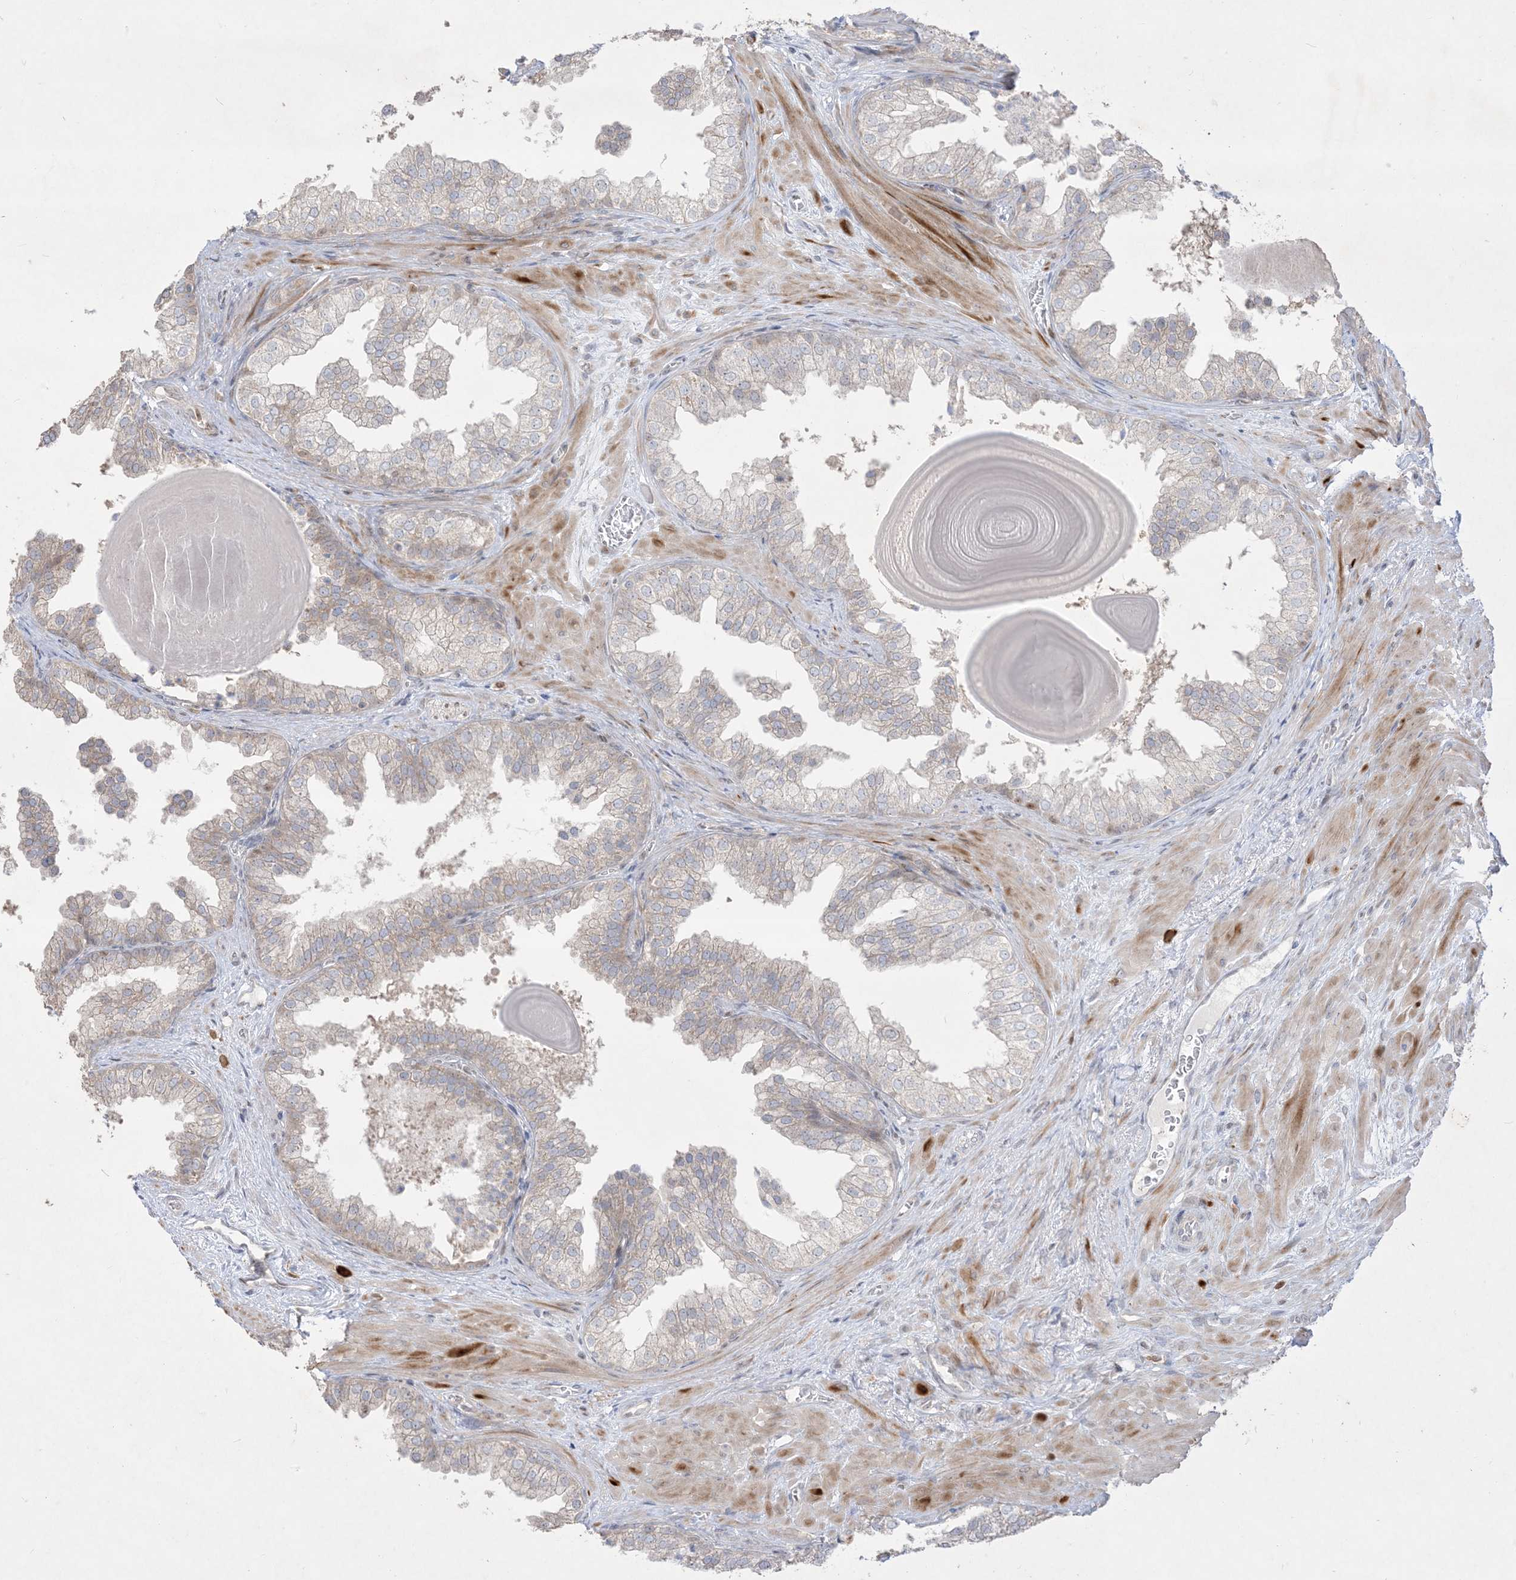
{"staining": {"intensity": "weak", "quantity": "25%-75%", "location": "cytoplasmic/membranous,nuclear"}, "tissue": "prostate", "cell_type": "Glandular cells", "image_type": "normal", "snomed": [{"axis": "morphology", "description": "Normal tissue, NOS"}, {"axis": "topography", "description": "Prostate"}], "caption": "An immunohistochemistry photomicrograph of normal tissue is shown. Protein staining in brown highlights weak cytoplasmic/membranous,nuclear positivity in prostate within glandular cells. (DAB = brown stain, brightfield microscopy at high magnification).", "gene": "BHLHE40", "patient": {"sex": "male", "age": 48}}